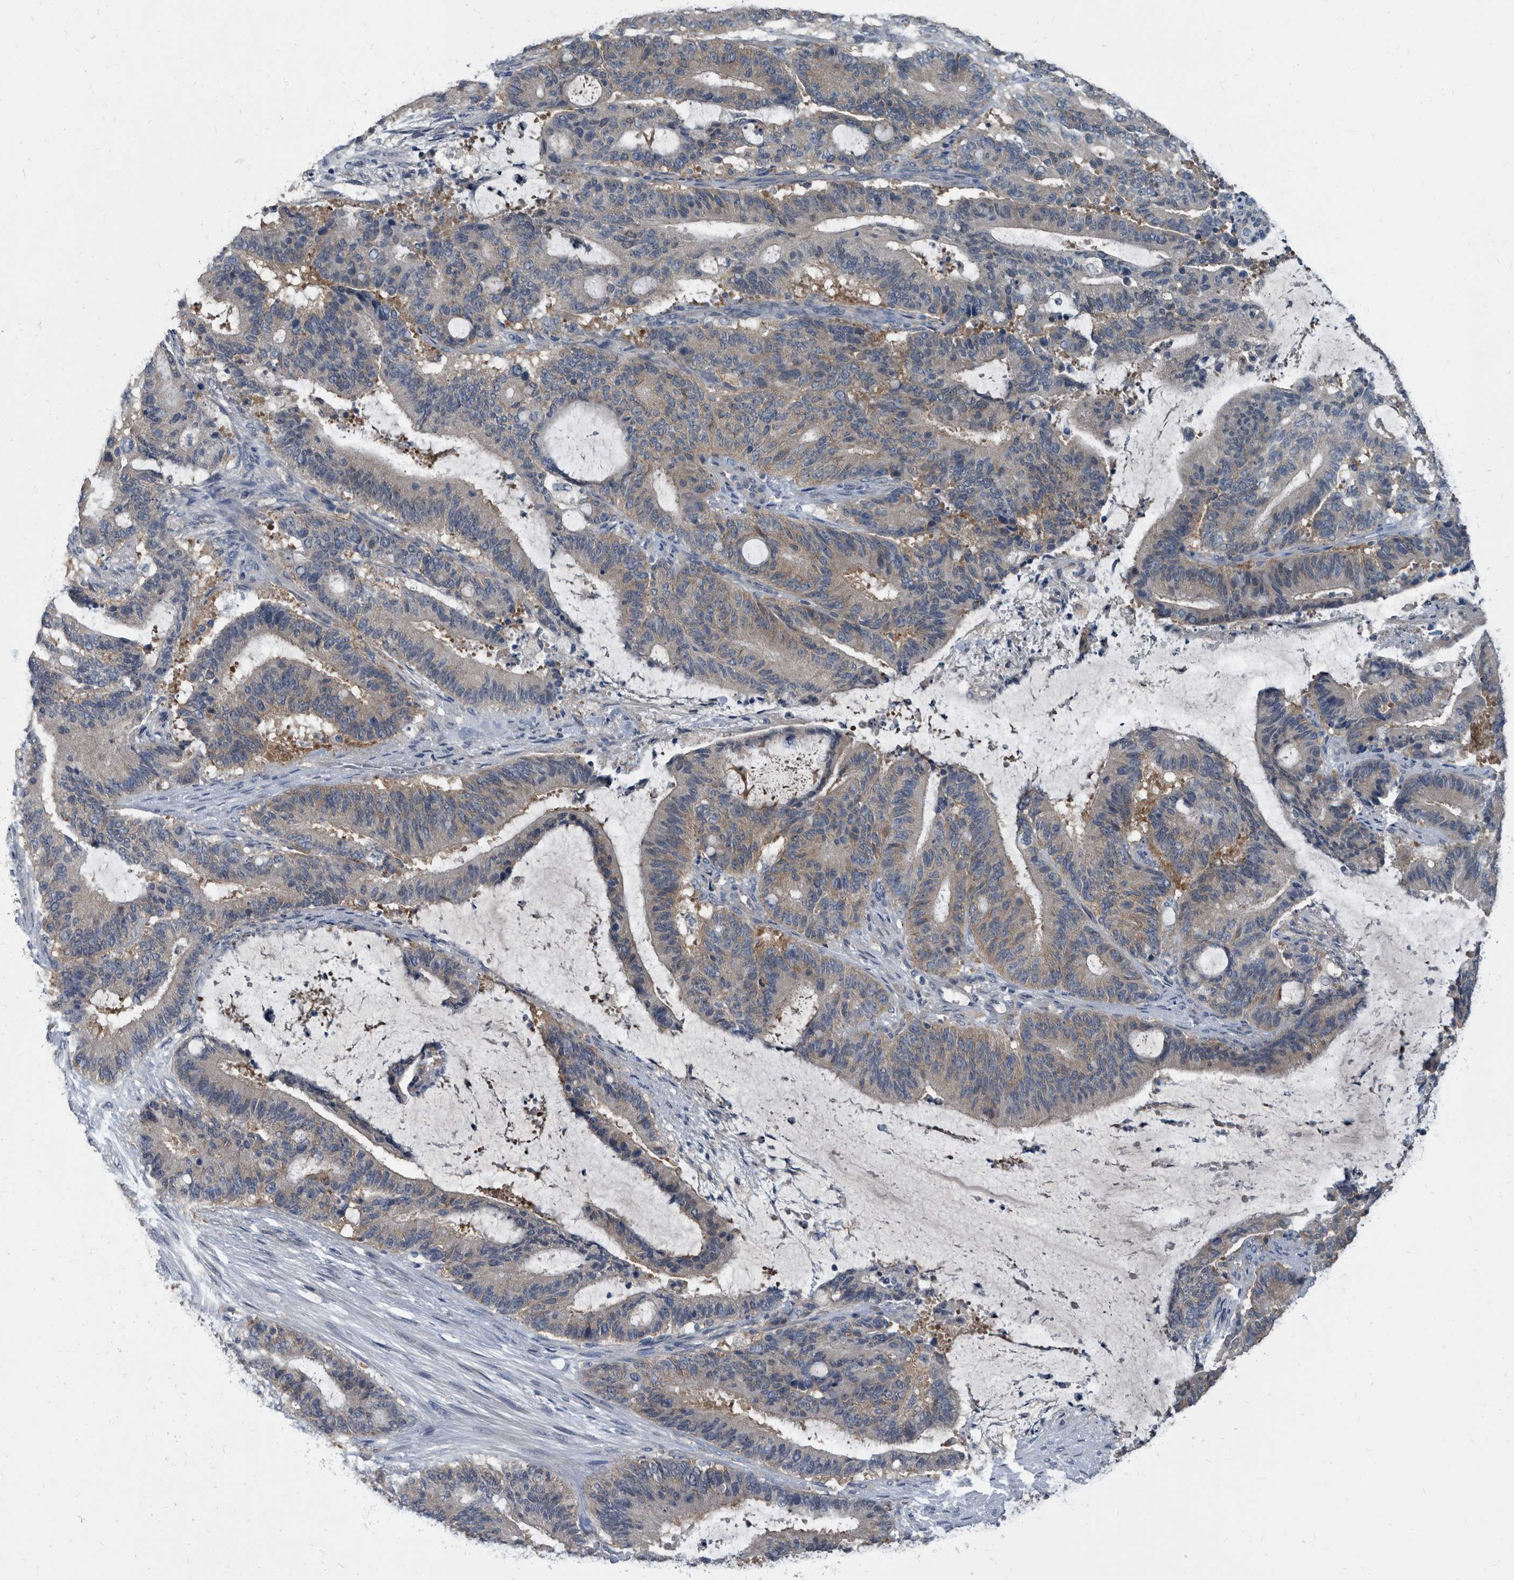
{"staining": {"intensity": "weak", "quantity": "25%-75%", "location": "cytoplasmic/membranous"}, "tissue": "liver cancer", "cell_type": "Tumor cells", "image_type": "cancer", "snomed": [{"axis": "morphology", "description": "Normal tissue, NOS"}, {"axis": "morphology", "description": "Cholangiocarcinoma"}, {"axis": "topography", "description": "Liver"}, {"axis": "topography", "description": "Peripheral nerve tissue"}], "caption": "Weak cytoplasmic/membranous expression is appreciated in approximately 25%-75% of tumor cells in liver cancer (cholangiocarcinoma).", "gene": "CDV3", "patient": {"sex": "female", "age": 73}}